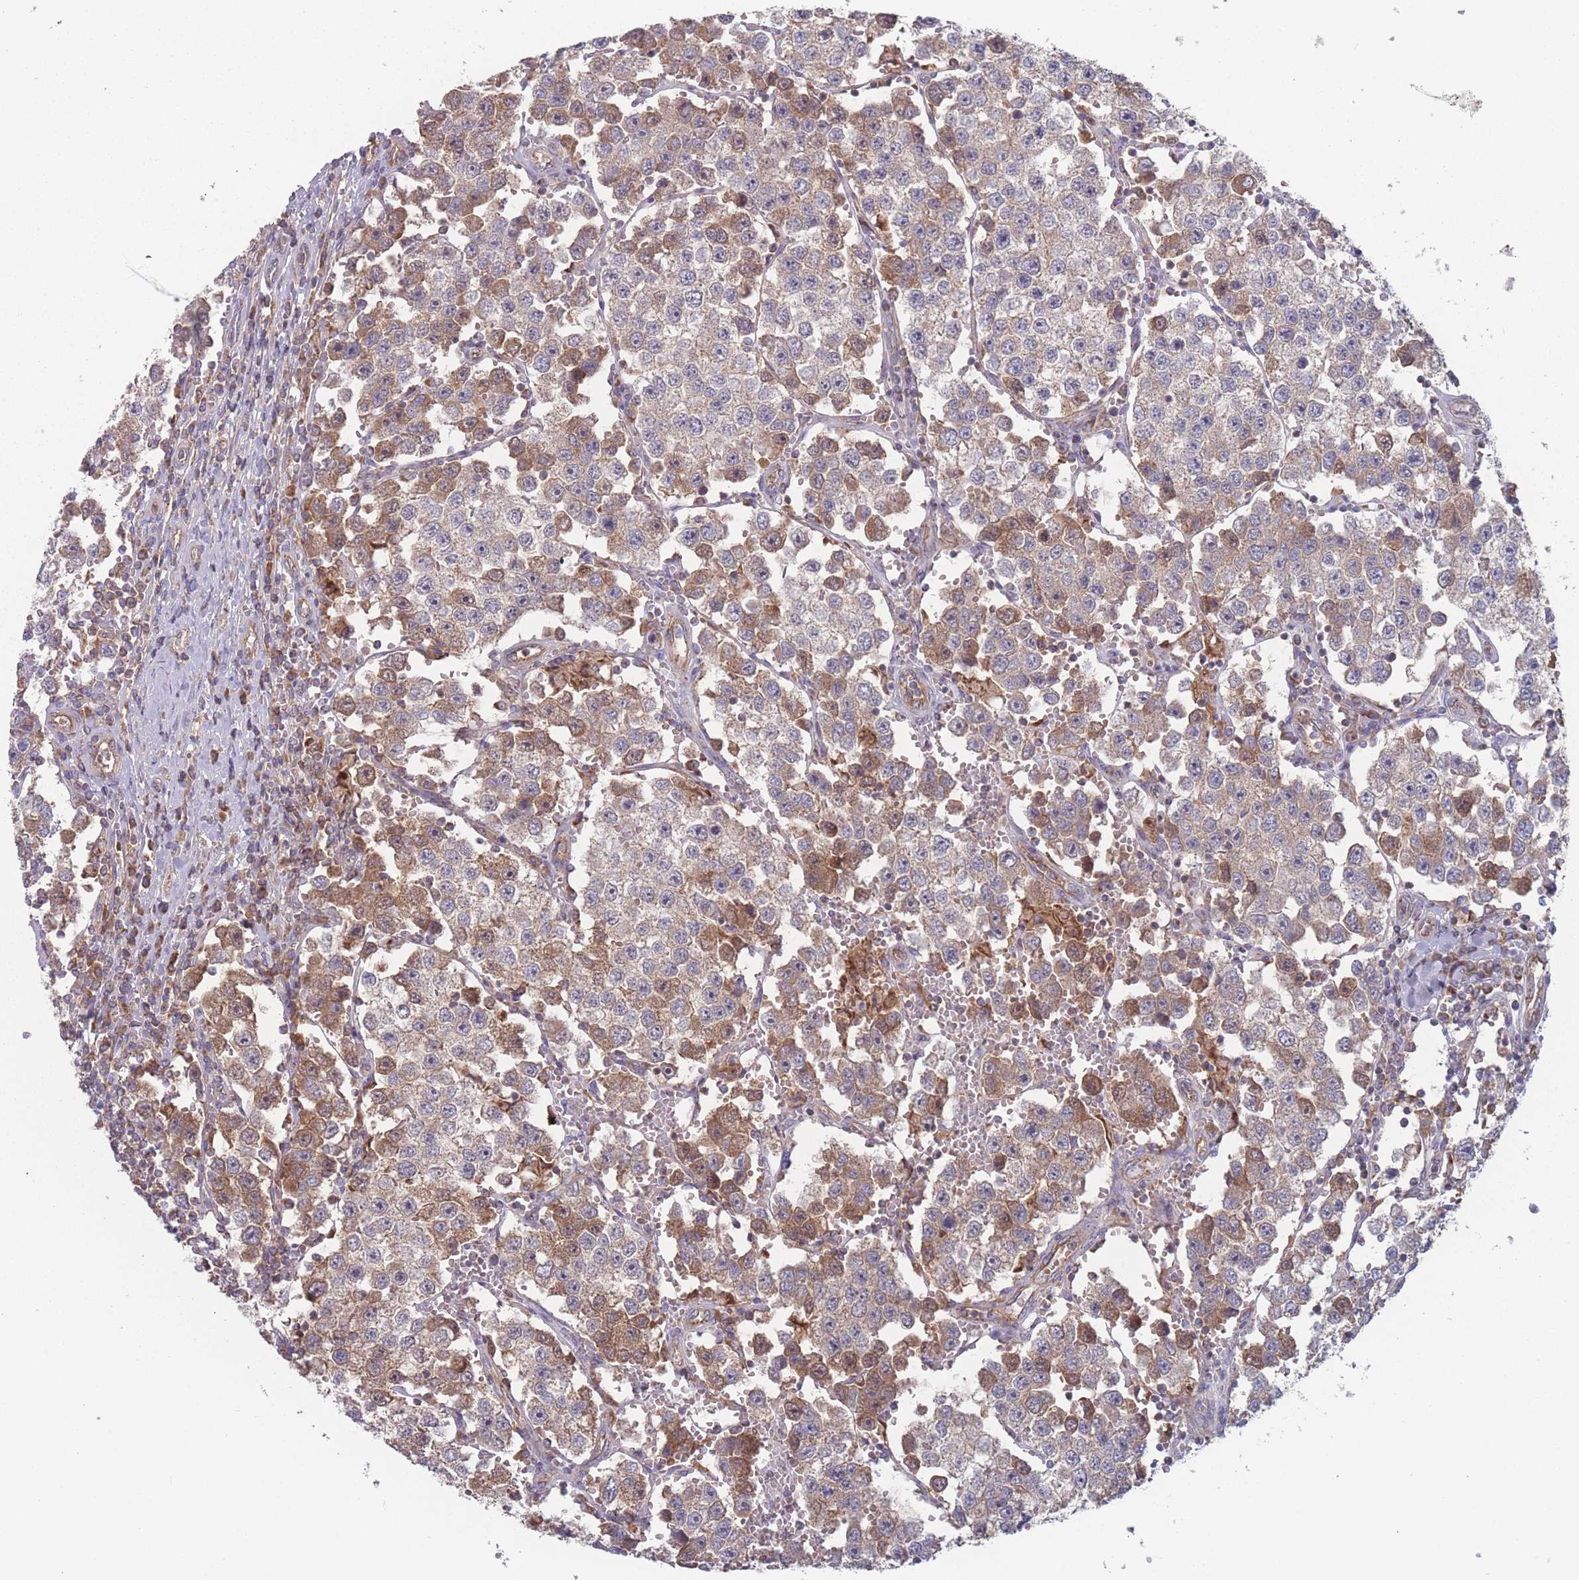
{"staining": {"intensity": "moderate", "quantity": "25%-75%", "location": "cytoplasmic/membranous"}, "tissue": "testis cancer", "cell_type": "Tumor cells", "image_type": "cancer", "snomed": [{"axis": "morphology", "description": "Seminoma, NOS"}, {"axis": "topography", "description": "Testis"}], "caption": "Immunohistochemistry (DAB) staining of human testis cancer (seminoma) exhibits moderate cytoplasmic/membranous protein expression in about 25%-75% of tumor cells.", "gene": "ATP5MG", "patient": {"sex": "male", "age": 37}}